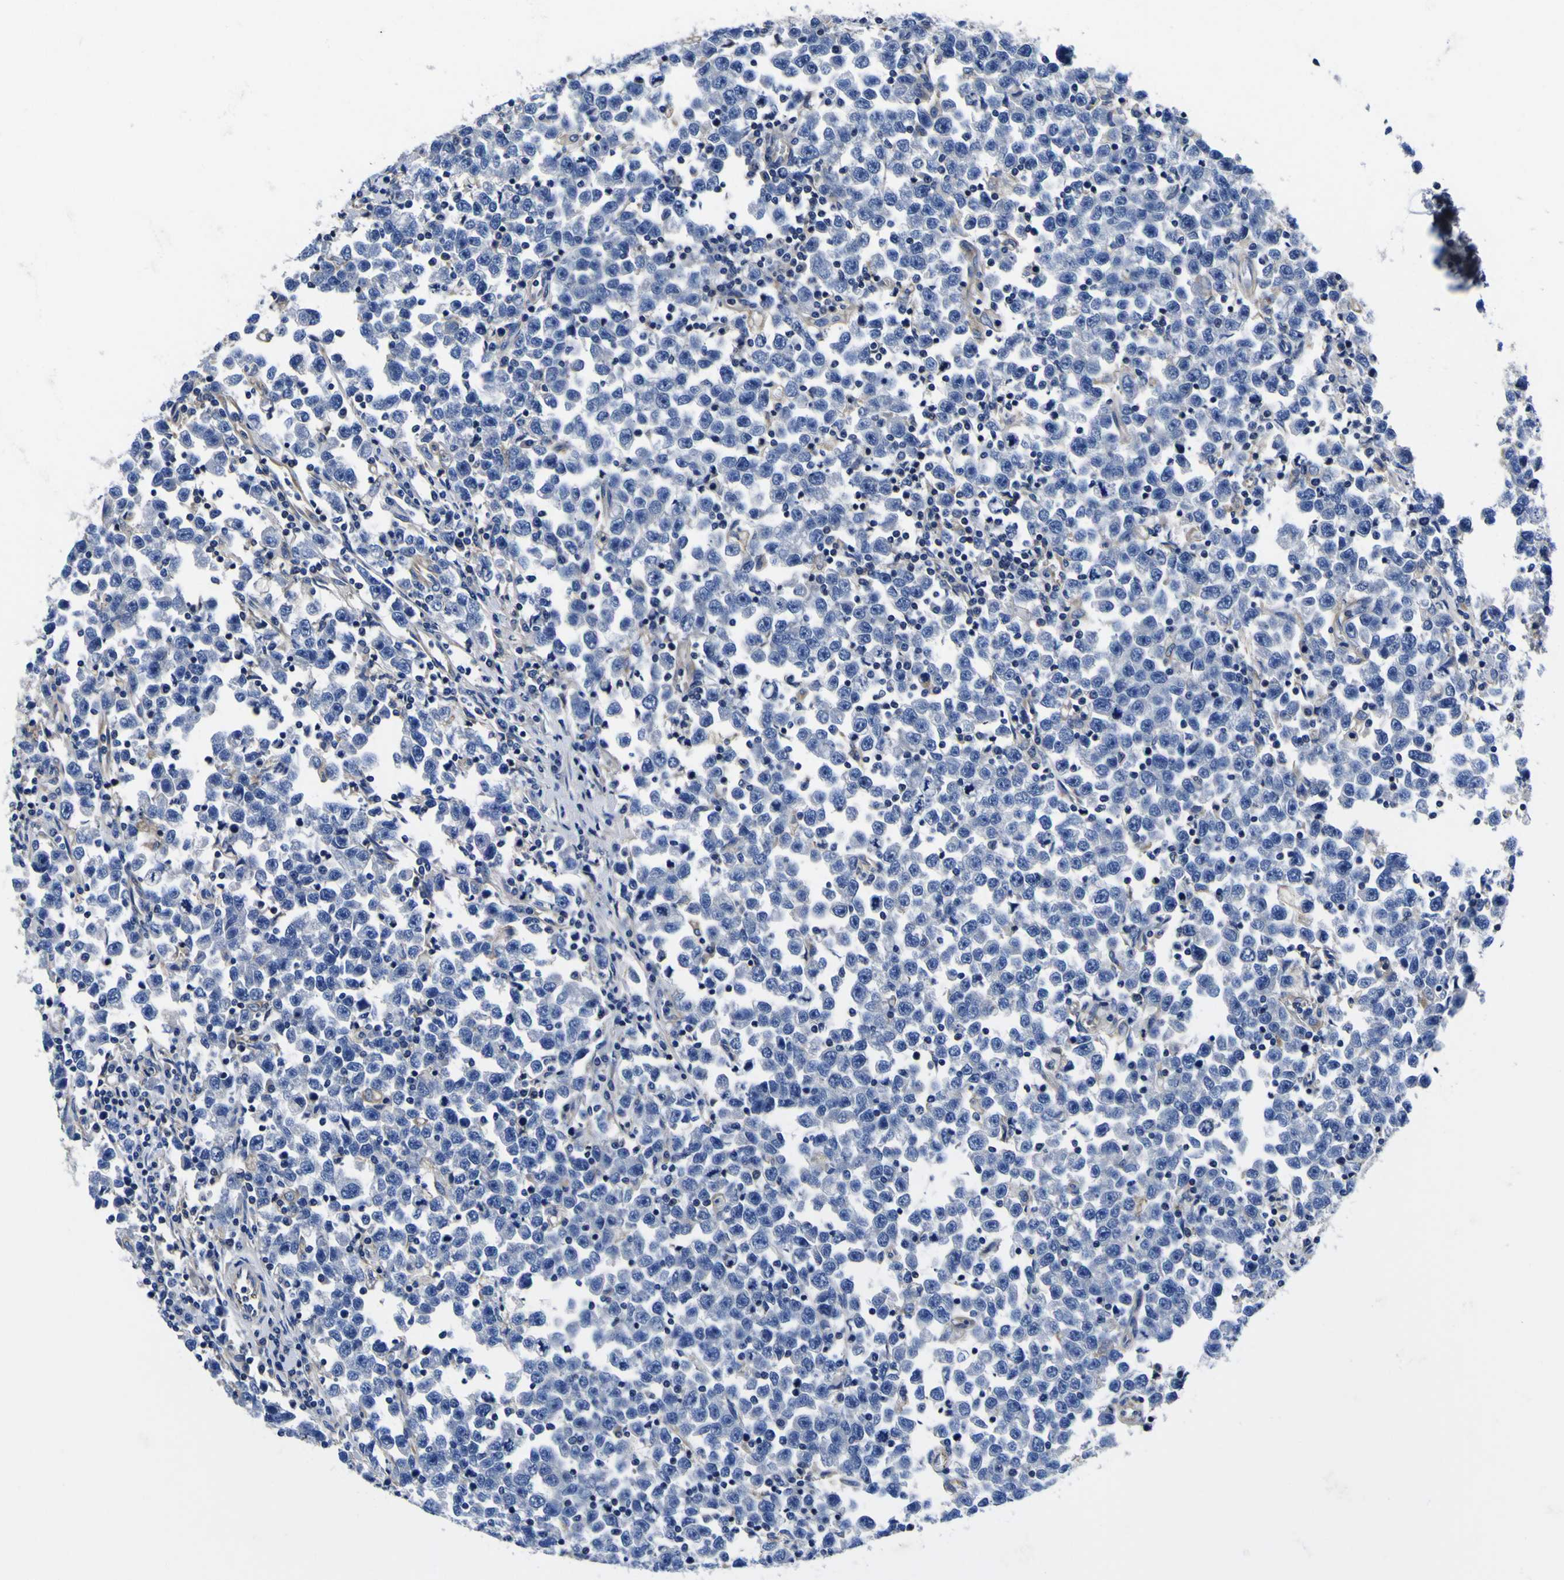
{"staining": {"intensity": "negative", "quantity": "none", "location": "none"}, "tissue": "testis cancer", "cell_type": "Tumor cells", "image_type": "cancer", "snomed": [{"axis": "morphology", "description": "Seminoma, NOS"}, {"axis": "topography", "description": "Testis"}], "caption": "Histopathology image shows no protein expression in tumor cells of testis cancer (seminoma) tissue.", "gene": "VASN", "patient": {"sex": "male", "age": 43}}